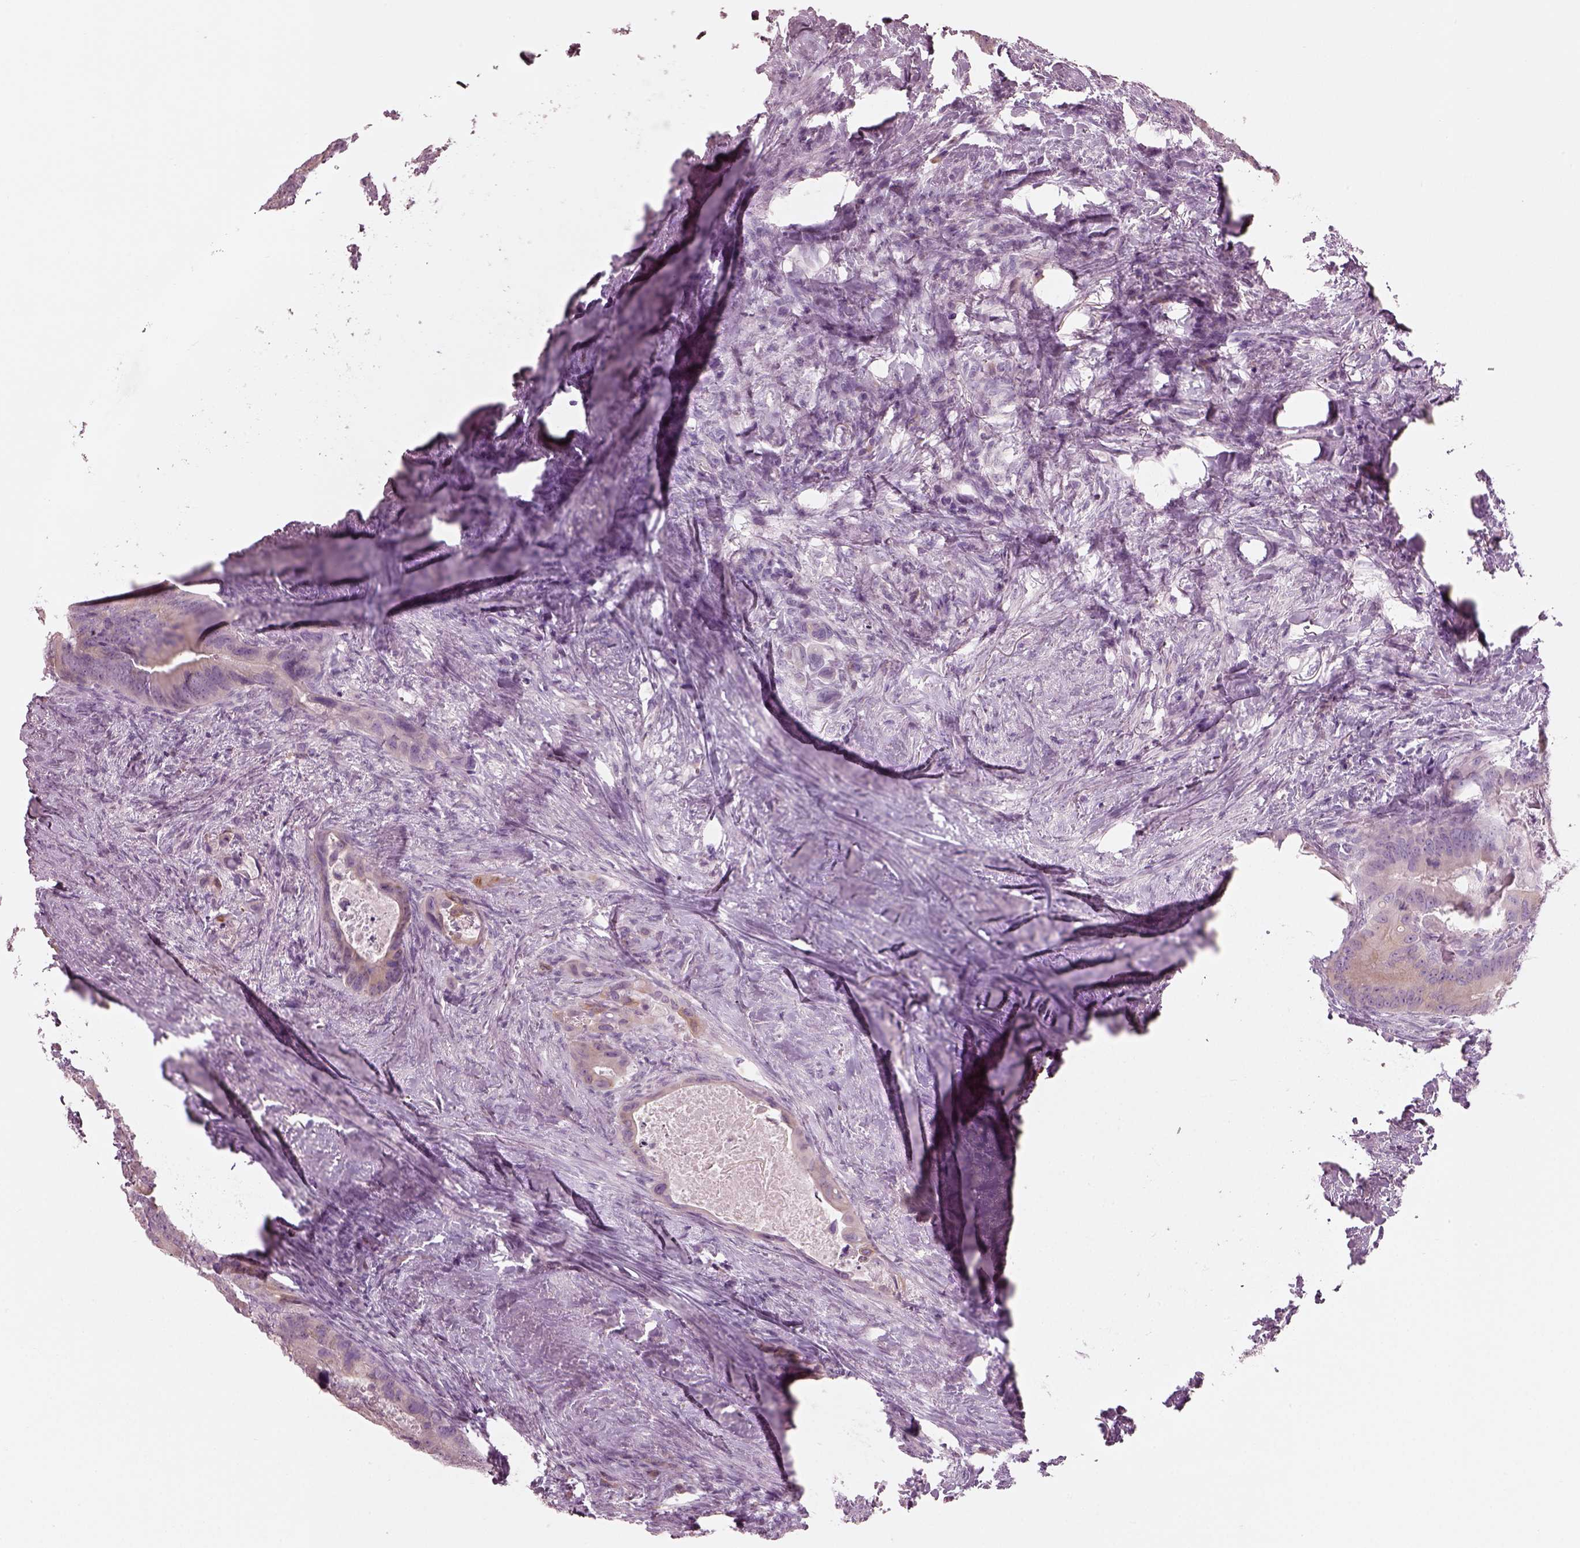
{"staining": {"intensity": "negative", "quantity": "none", "location": "none"}, "tissue": "colorectal cancer", "cell_type": "Tumor cells", "image_type": "cancer", "snomed": [{"axis": "morphology", "description": "Adenocarcinoma, NOS"}, {"axis": "topography", "description": "Rectum"}], "caption": "Colorectal cancer (adenocarcinoma) stained for a protein using immunohistochemistry (IHC) demonstrates no staining tumor cells.", "gene": "SLC27A2", "patient": {"sex": "male", "age": 64}}